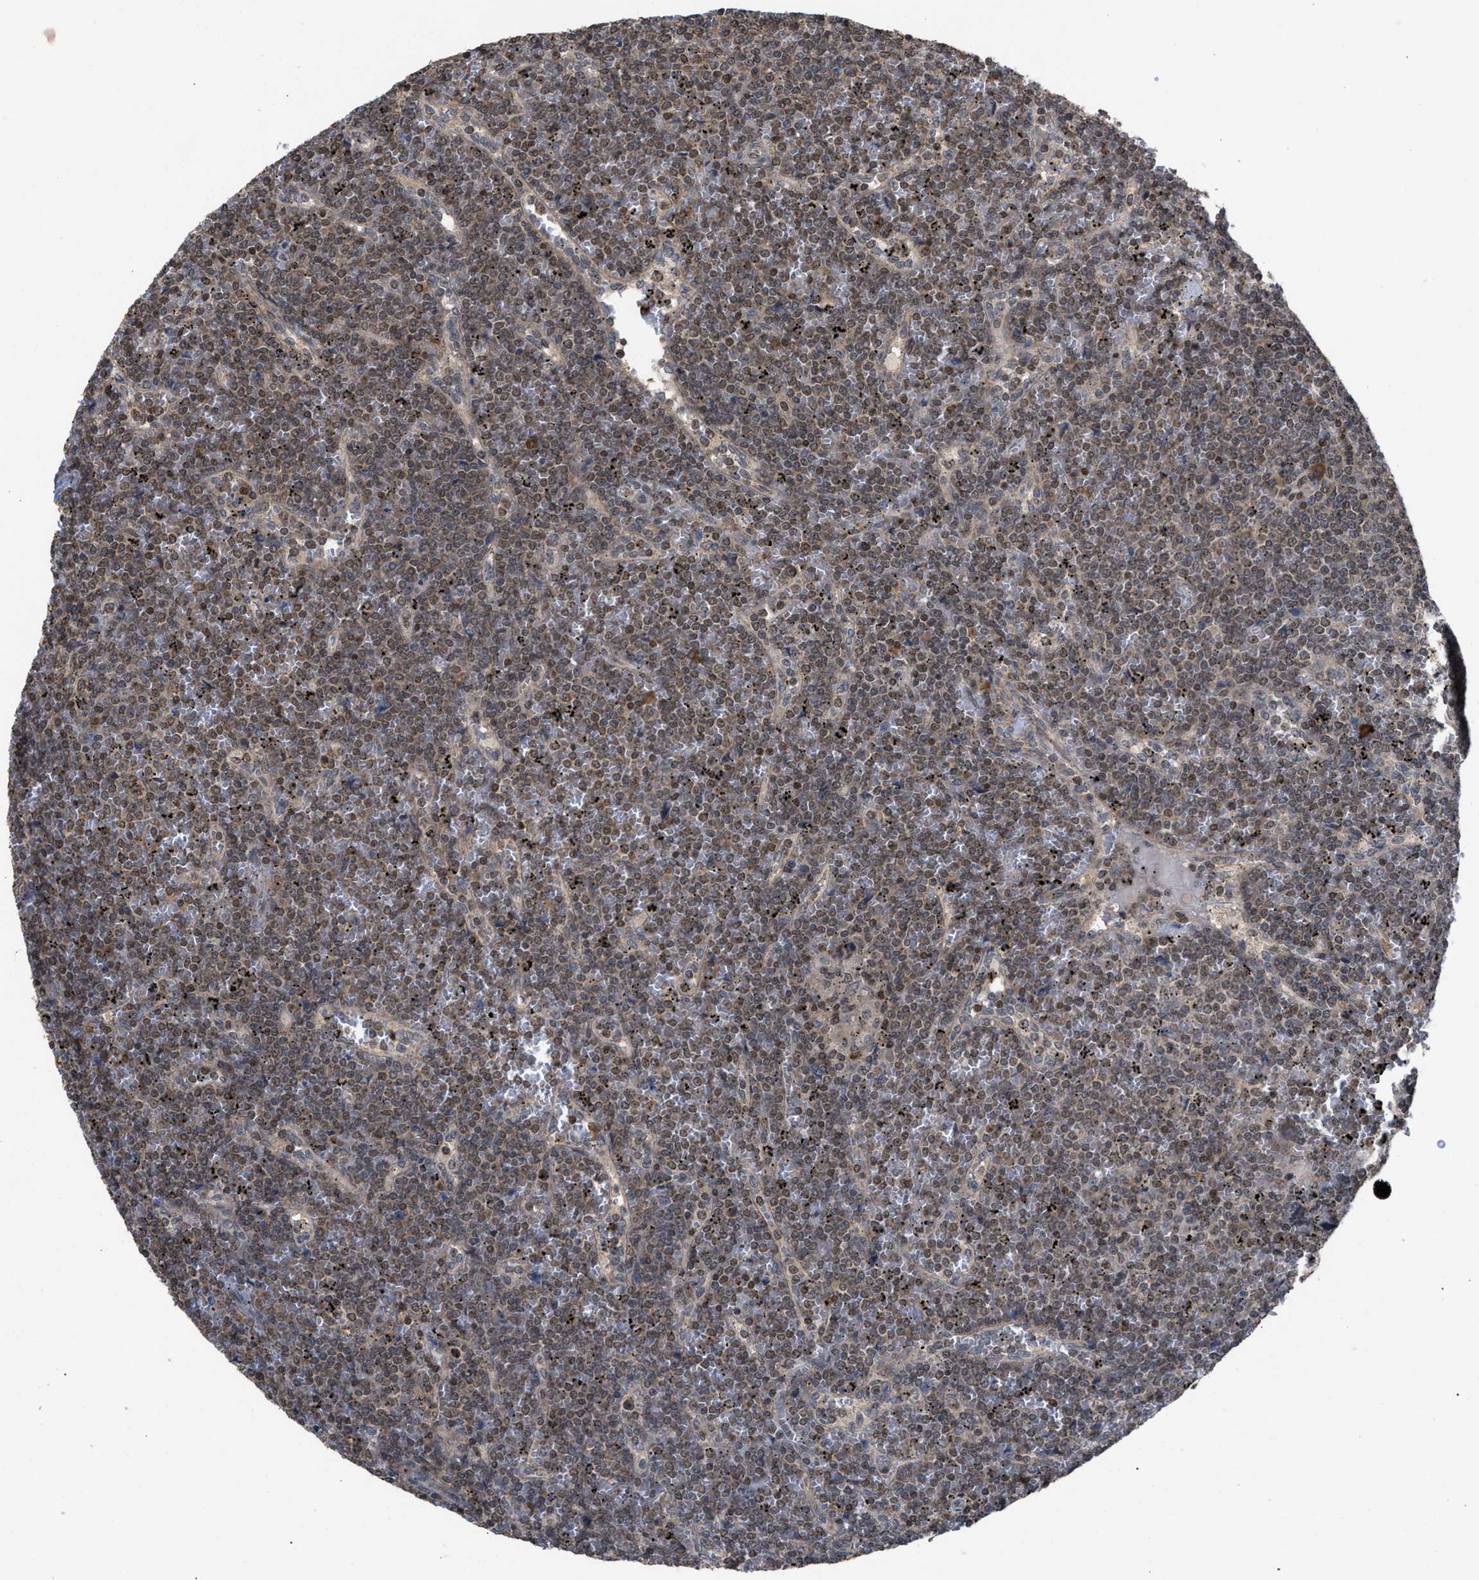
{"staining": {"intensity": "weak", "quantity": "25%-75%", "location": "nuclear"}, "tissue": "lymphoma", "cell_type": "Tumor cells", "image_type": "cancer", "snomed": [{"axis": "morphology", "description": "Malignant lymphoma, non-Hodgkin's type, Low grade"}, {"axis": "topography", "description": "Spleen"}], "caption": "Immunohistochemistry staining of lymphoma, which displays low levels of weak nuclear staining in approximately 25%-75% of tumor cells indicating weak nuclear protein positivity. The staining was performed using DAB (3,3'-diaminobenzidine) (brown) for protein detection and nuclei were counterstained in hematoxylin (blue).", "gene": "C9orf78", "patient": {"sex": "female", "age": 19}}